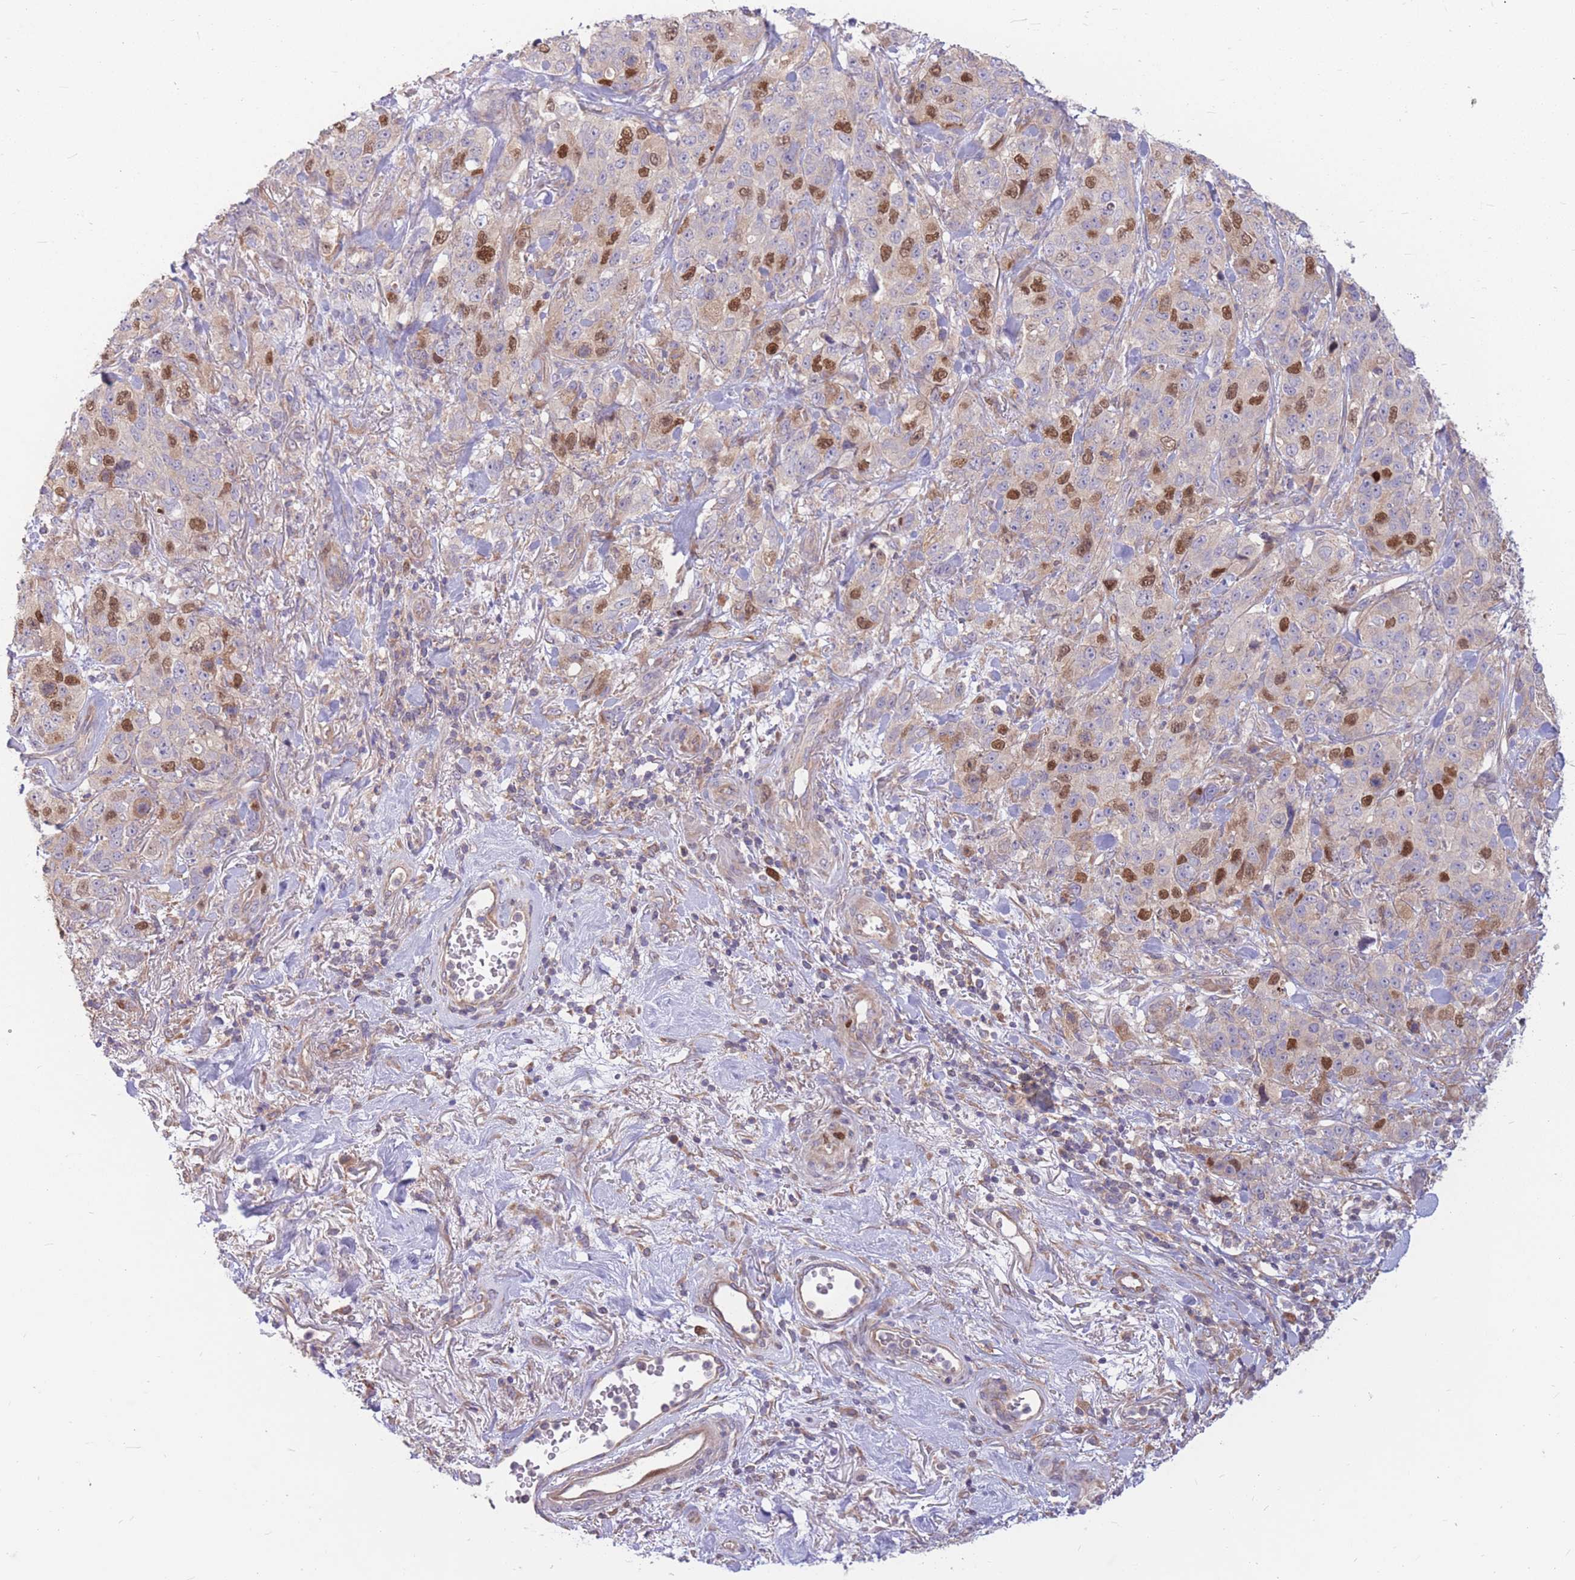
{"staining": {"intensity": "strong", "quantity": "<25%", "location": "nuclear"}, "tissue": "stomach cancer", "cell_type": "Tumor cells", "image_type": "cancer", "snomed": [{"axis": "morphology", "description": "Adenocarcinoma, NOS"}, {"axis": "topography", "description": "Stomach"}], "caption": "DAB (3,3'-diaminobenzidine) immunohistochemical staining of human stomach cancer shows strong nuclear protein staining in about <25% of tumor cells.", "gene": "GMNN", "patient": {"sex": "male", "age": 48}}